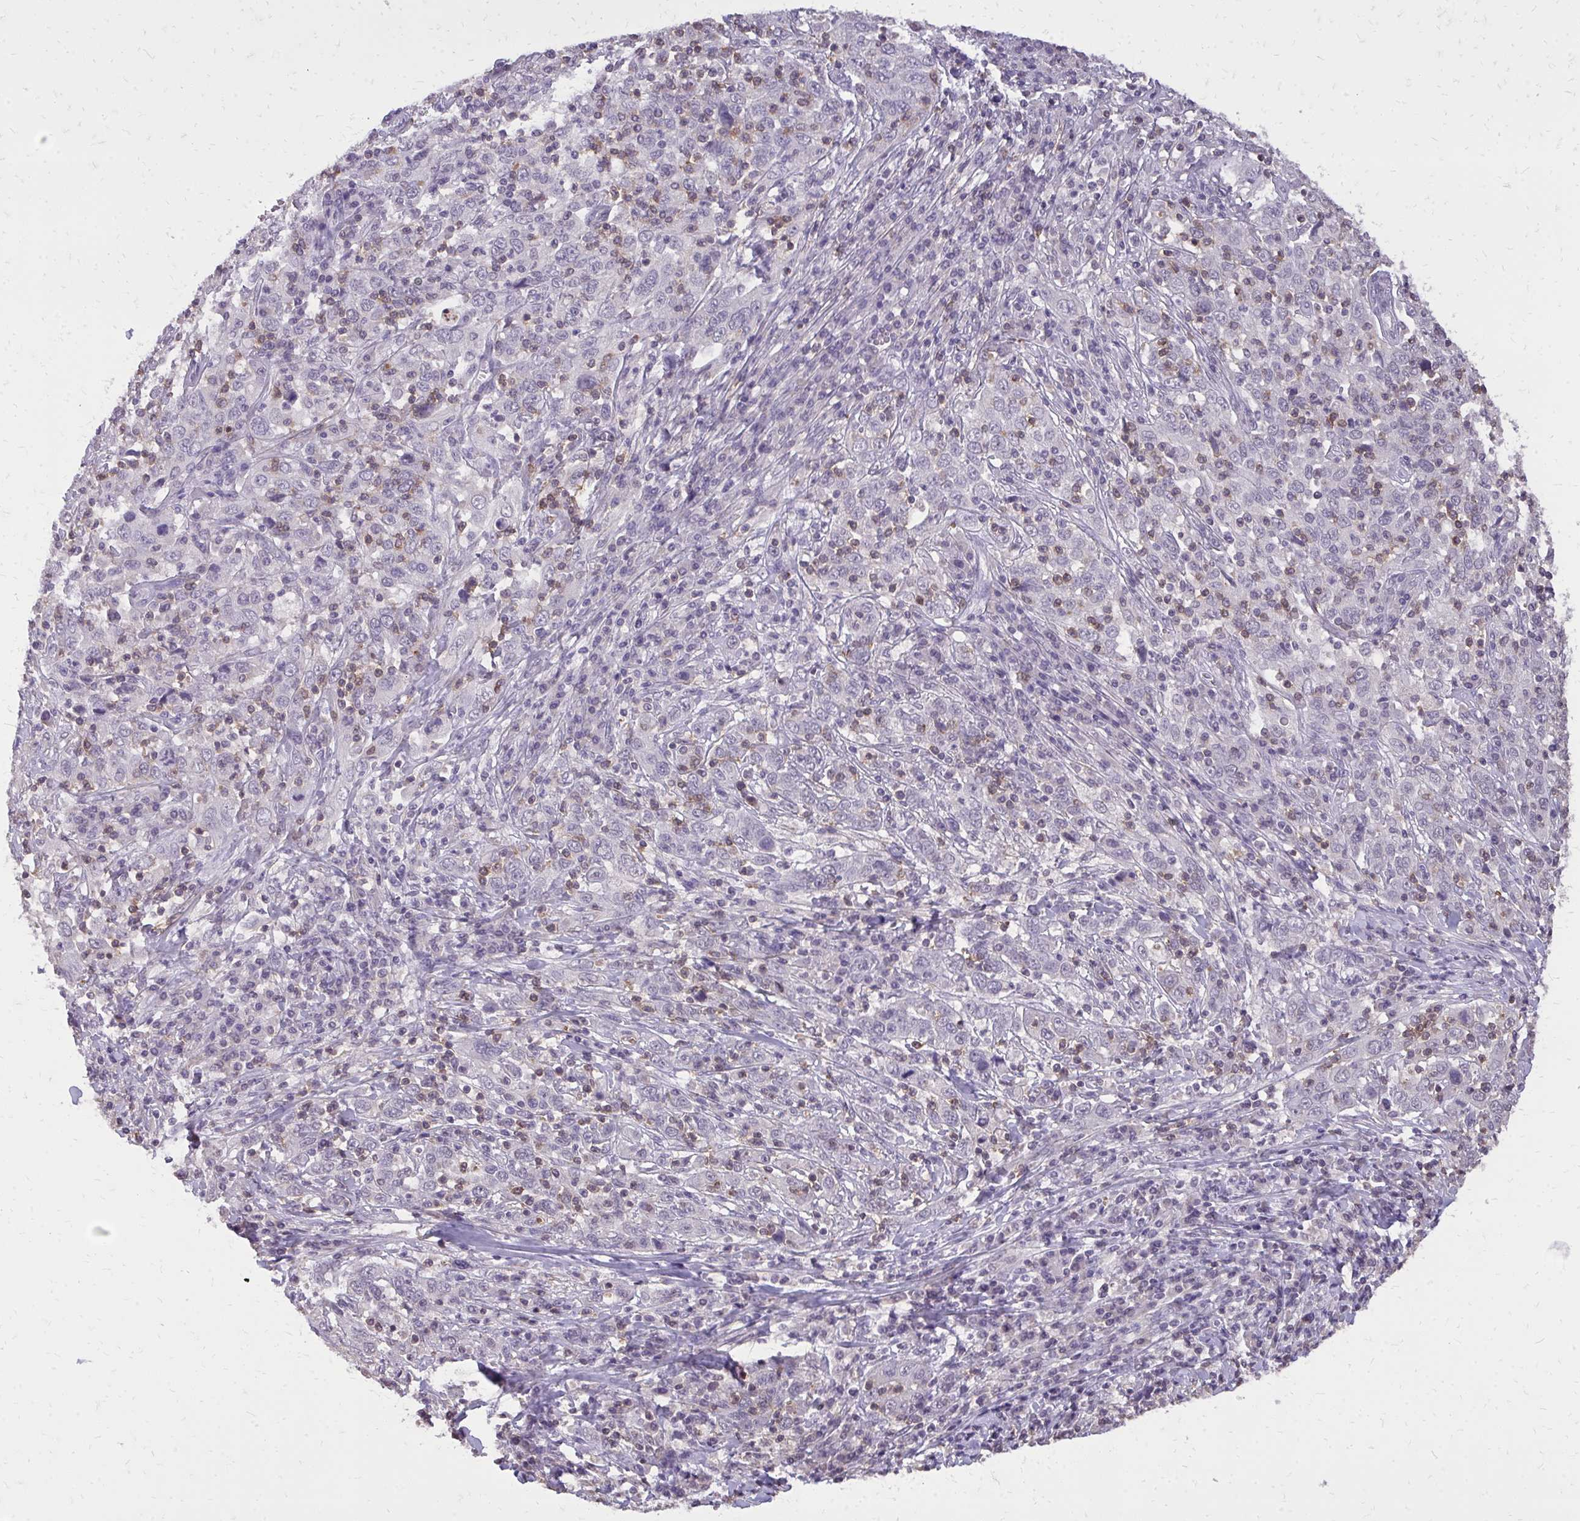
{"staining": {"intensity": "negative", "quantity": "none", "location": "none"}, "tissue": "cervical cancer", "cell_type": "Tumor cells", "image_type": "cancer", "snomed": [{"axis": "morphology", "description": "Squamous cell carcinoma, NOS"}, {"axis": "topography", "description": "Cervix"}], "caption": "Protein analysis of cervical cancer demonstrates no significant expression in tumor cells.", "gene": "AKAP5", "patient": {"sex": "female", "age": 46}}